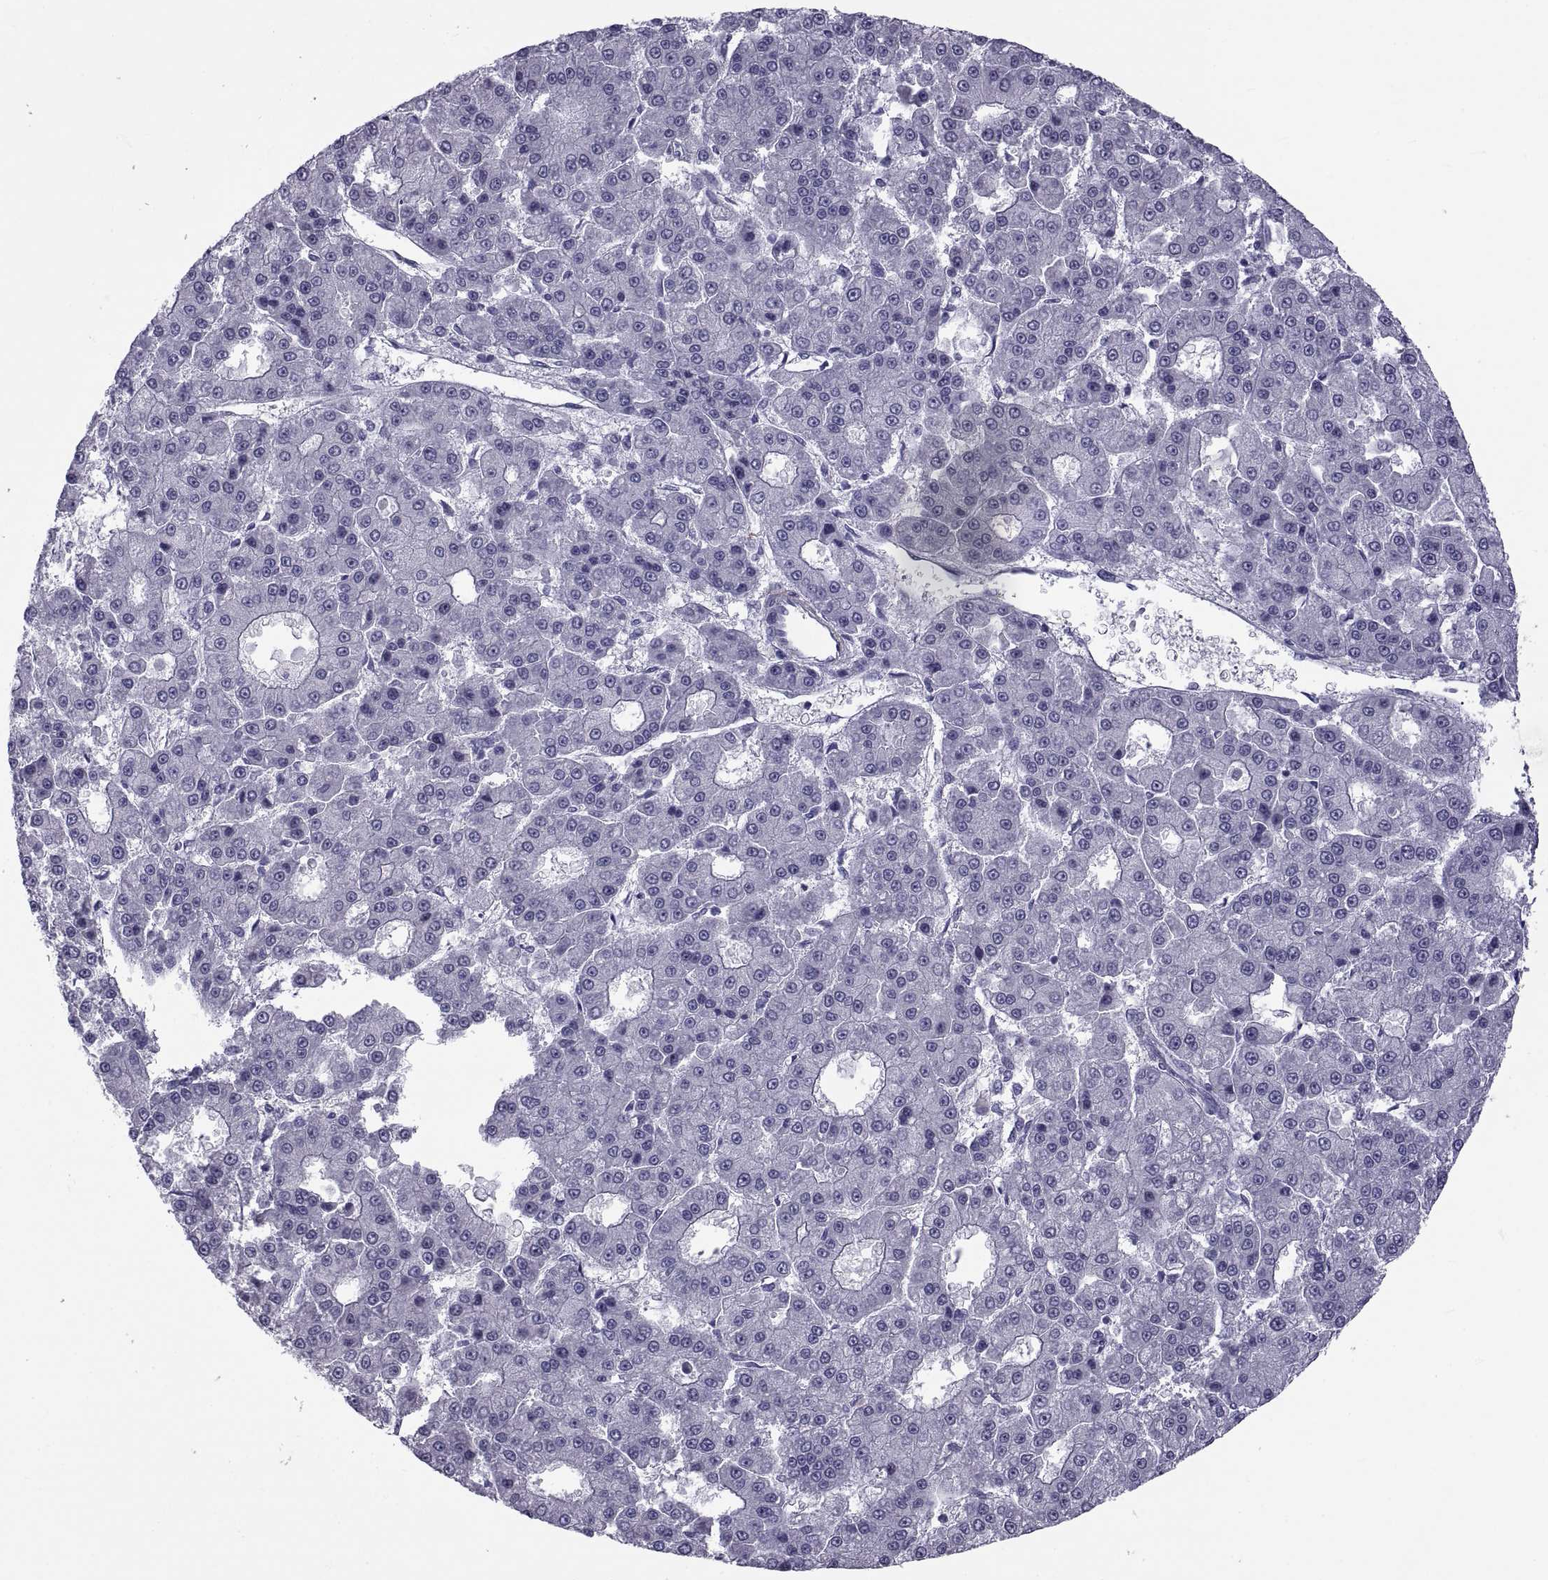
{"staining": {"intensity": "negative", "quantity": "none", "location": "none"}, "tissue": "liver cancer", "cell_type": "Tumor cells", "image_type": "cancer", "snomed": [{"axis": "morphology", "description": "Carcinoma, Hepatocellular, NOS"}, {"axis": "topography", "description": "Liver"}], "caption": "Liver cancer was stained to show a protein in brown. There is no significant staining in tumor cells.", "gene": "MAGEB1", "patient": {"sex": "male", "age": 70}}